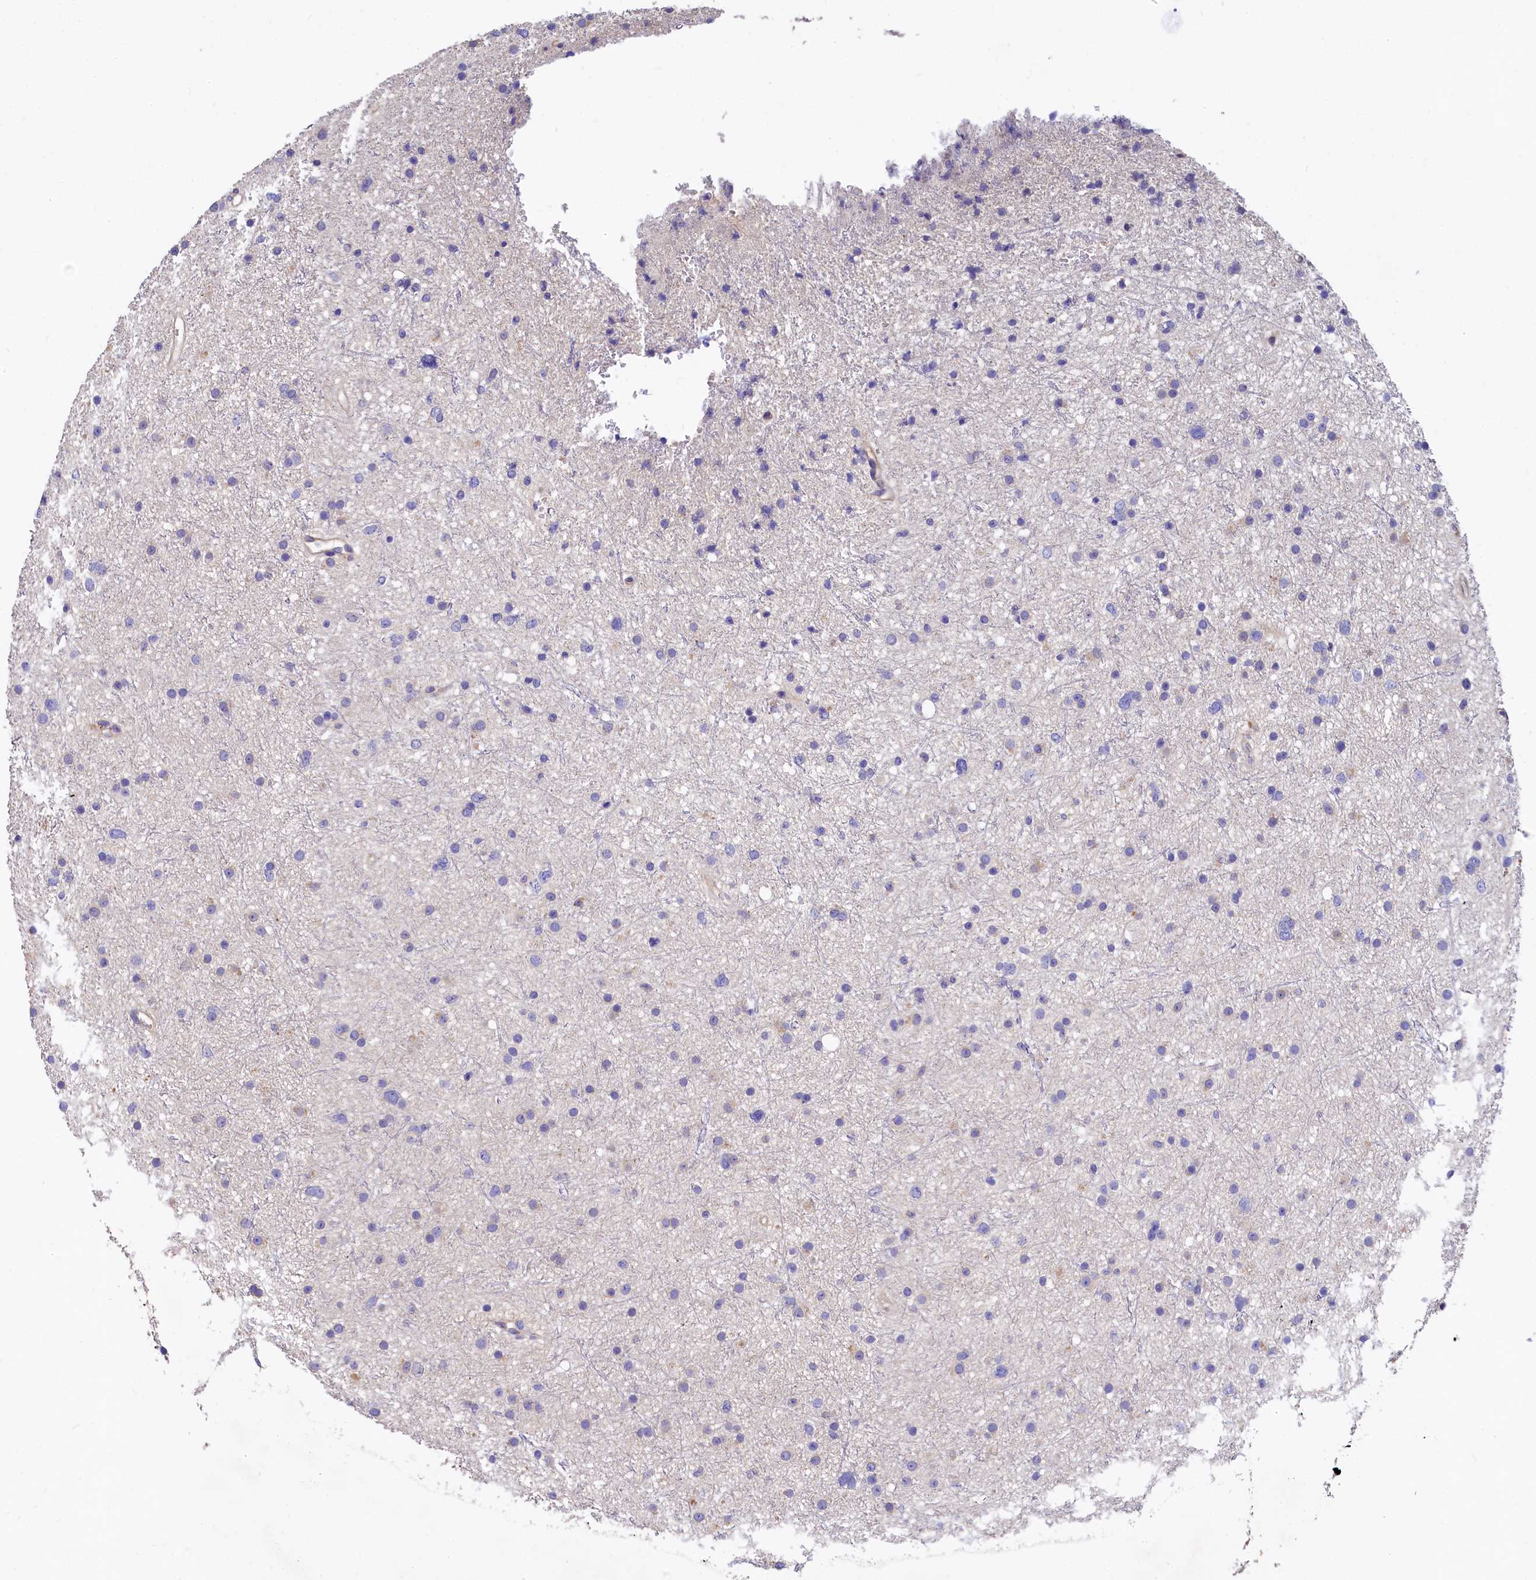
{"staining": {"intensity": "negative", "quantity": "none", "location": "none"}, "tissue": "glioma", "cell_type": "Tumor cells", "image_type": "cancer", "snomed": [{"axis": "morphology", "description": "Glioma, malignant, Low grade"}, {"axis": "topography", "description": "Cerebral cortex"}], "caption": "This is an IHC histopathology image of malignant glioma (low-grade). There is no expression in tumor cells.", "gene": "EPS8L2", "patient": {"sex": "female", "age": 39}}